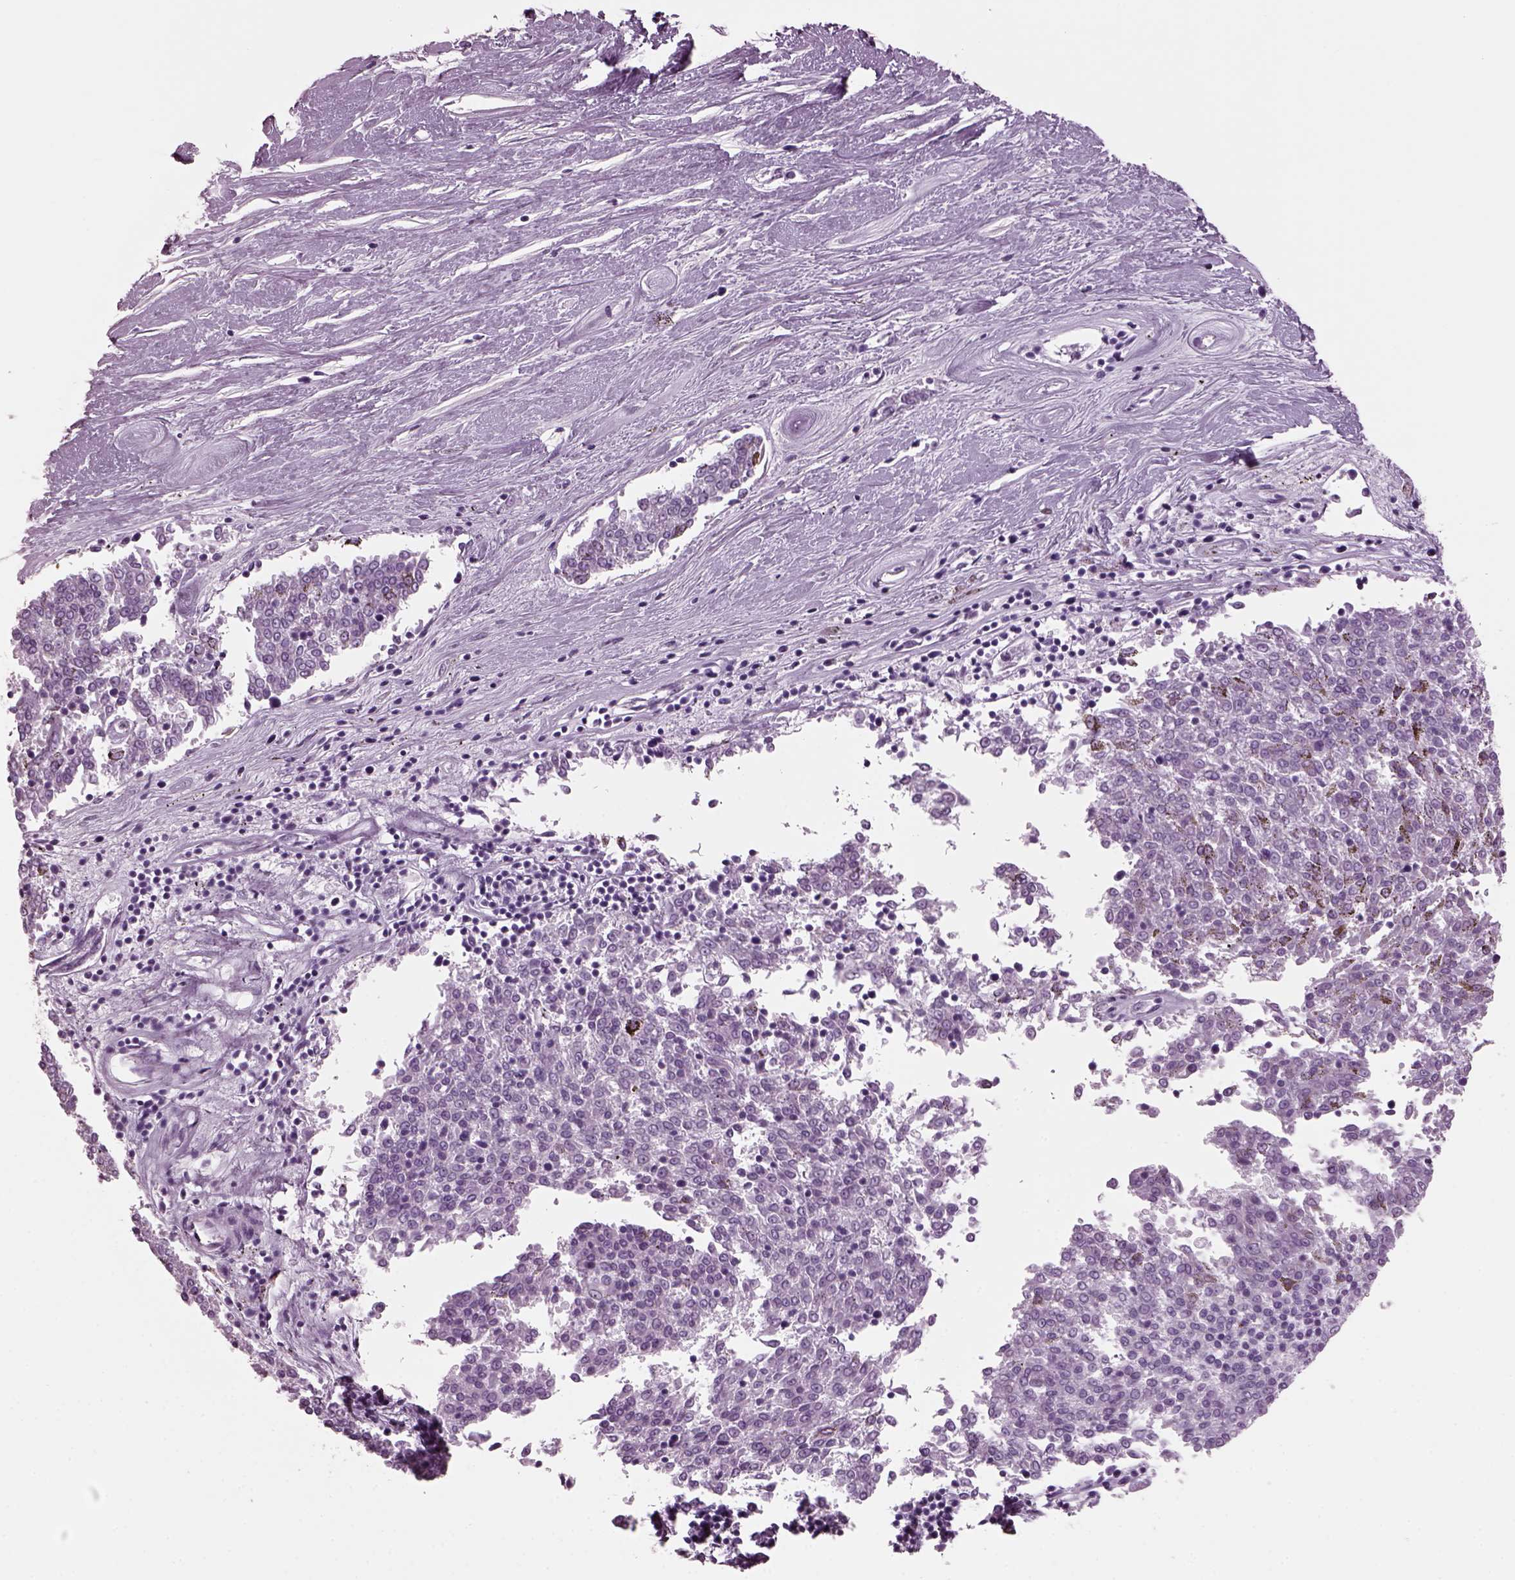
{"staining": {"intensity": "negative", "quantity": "none", "location": "none"}, "tissue": "melanoma", "cell_type": "Tumor cells", "image_type": "cancer", "snomed": [{"axis": "morphology", "description": "Malignant melanoma, NOS"}, {"axis": "topography", "description": "Skin"}], "caption": "Tumor cells show no significant expression in malignant melanoma. (DAB immunohistochemistry with hematoxylin counter stain).", "gene": "KRTAP3-2", "patient": {"sex": "female", "age": 72}}